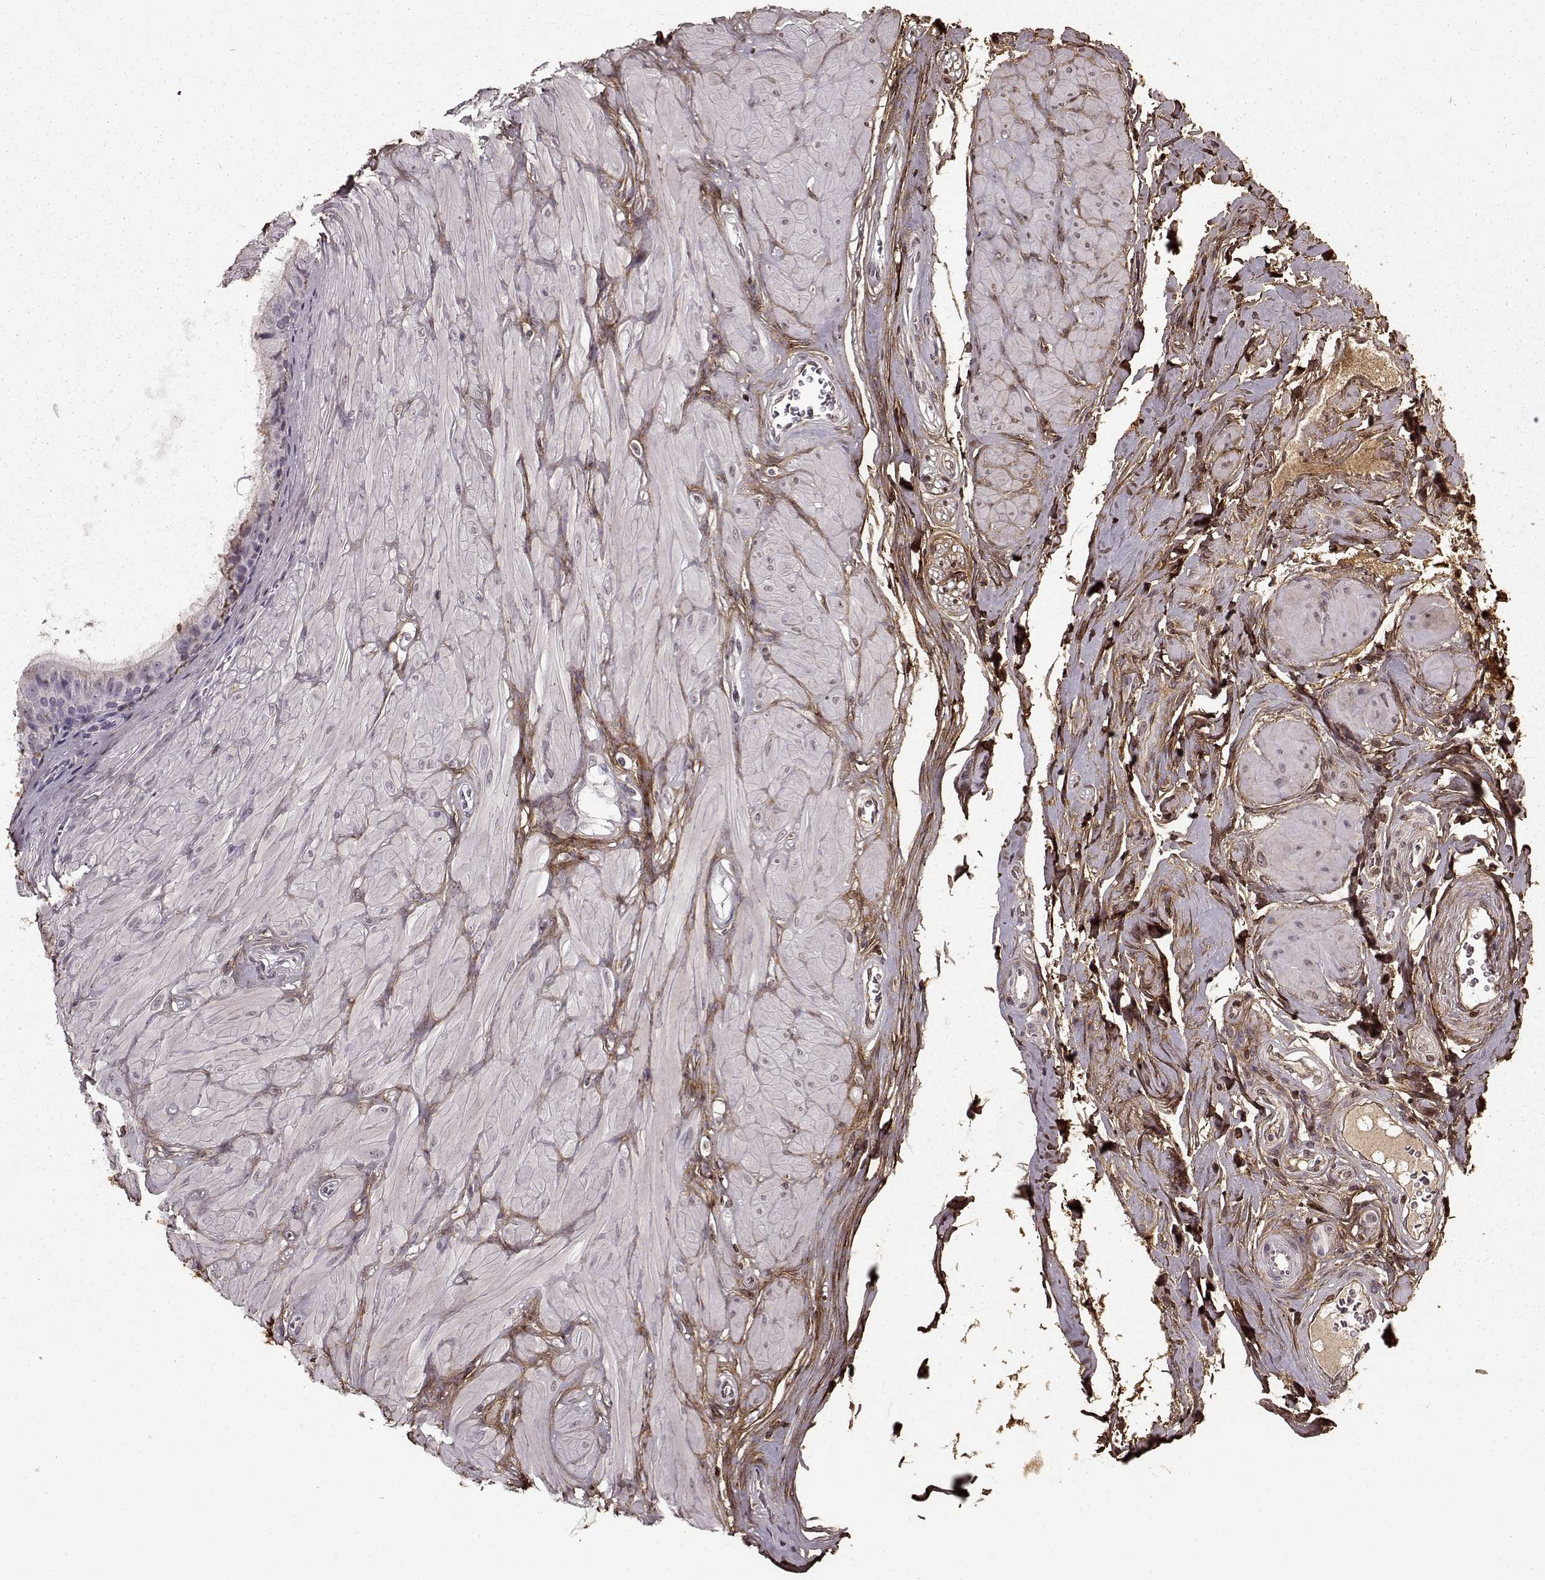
{"staining": {"intensity": "negative", "quantity": "none", "location": "none"}, "tissue": "epididymis", "cell_type": "Glandular cells", "image_type": "normal", "snomed": [{"axis": "morphology", "description": "Normal tissue, NOS"}, {"axis": "topography", "description": "Epididymis"}], "caption": "An image of epididymis stained for a protein demonstrates no brown staining in glandular cells. (Brightfield microscopy of DAB IHC at high magnification).", "gene": "LUM", "patient": {"sex": "male", "age": 37}}